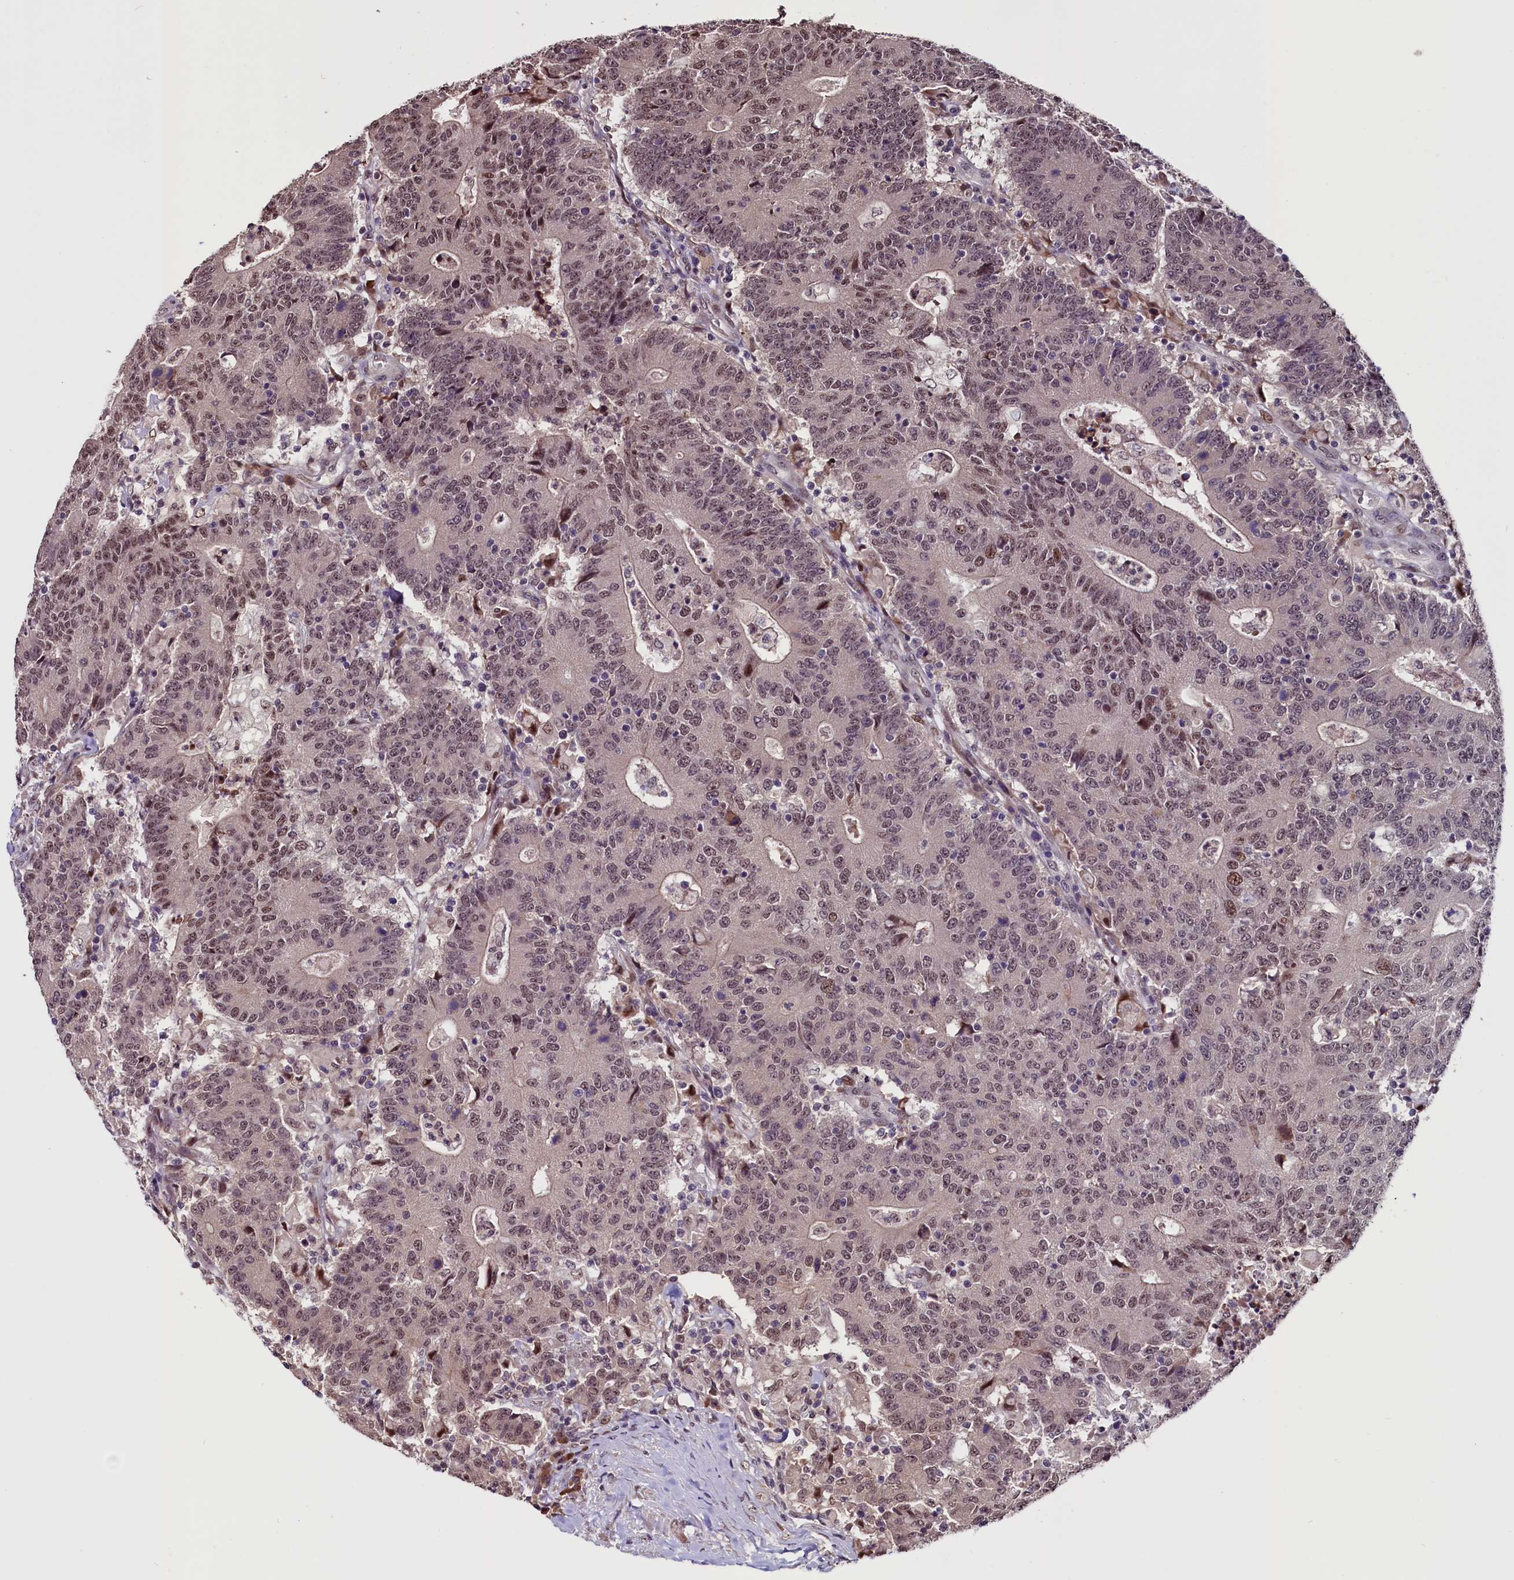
{"staining": {"intensity": "moderate", "quantity": ">75%", "location": "nuclear"}, "tissue": "colorectal cancer", "cell_type": "Tumor cells", "image_type": "cancer", "snomed": [{"axis": "morphology", "description": "Adenocarcinoma, NOS"}, {"axis": "topography", "description": "Colon"}], "caption": "Colorectal cancer stained with DAB IHC exhibits medium levels of moderate nuclear staining in approximately >75% of tumor cells. The staining was performed using DAB, with brown indicating positive protein expression. Nuclei are stained blue with hematoxylin.", "gene": "RNMT", "patient": {"sex": "female", "age": 75}}